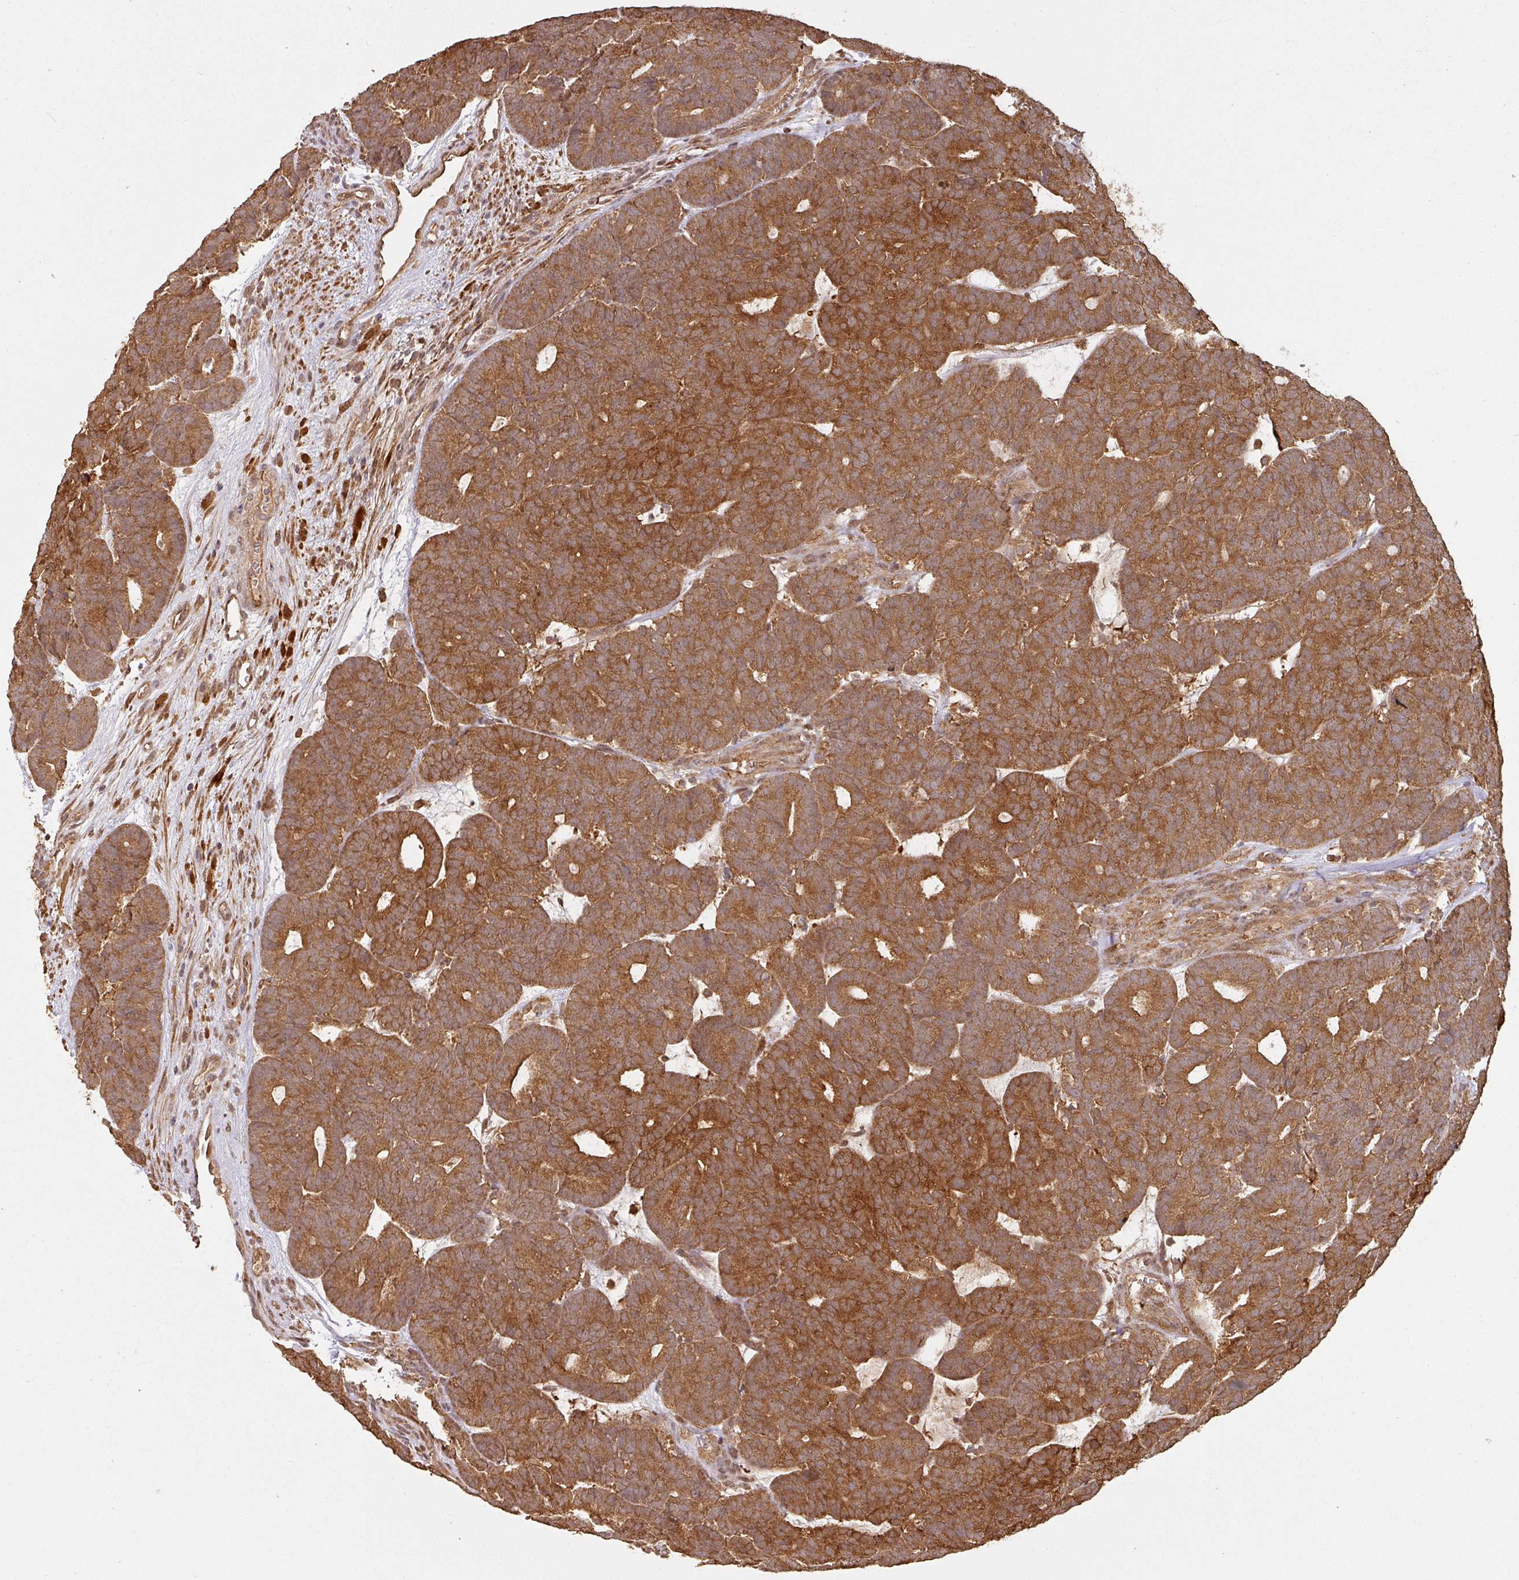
{"staining": {"intensity": "strong", "quantity": ">75%", "location": "cytoplasmic/membranous"}, "tissue": "head and neck cancer", "cell_type": "Tumor cells", "image_type": "cancer", "snomed": [{"axis": "morphology", "description": "Adenocarcinoma, NOS"}, {"axis": "topography", "description": "Head-Neck"}], "caption": "Adenocarcinoma (head and neck) was stained to show a protein in brown. There is high levels of strong cytoplasmic/membranous positivity in about >75% of tumor cells.", "gene": "ZNF322", "patient": {"sex": "female", "age": 81}}